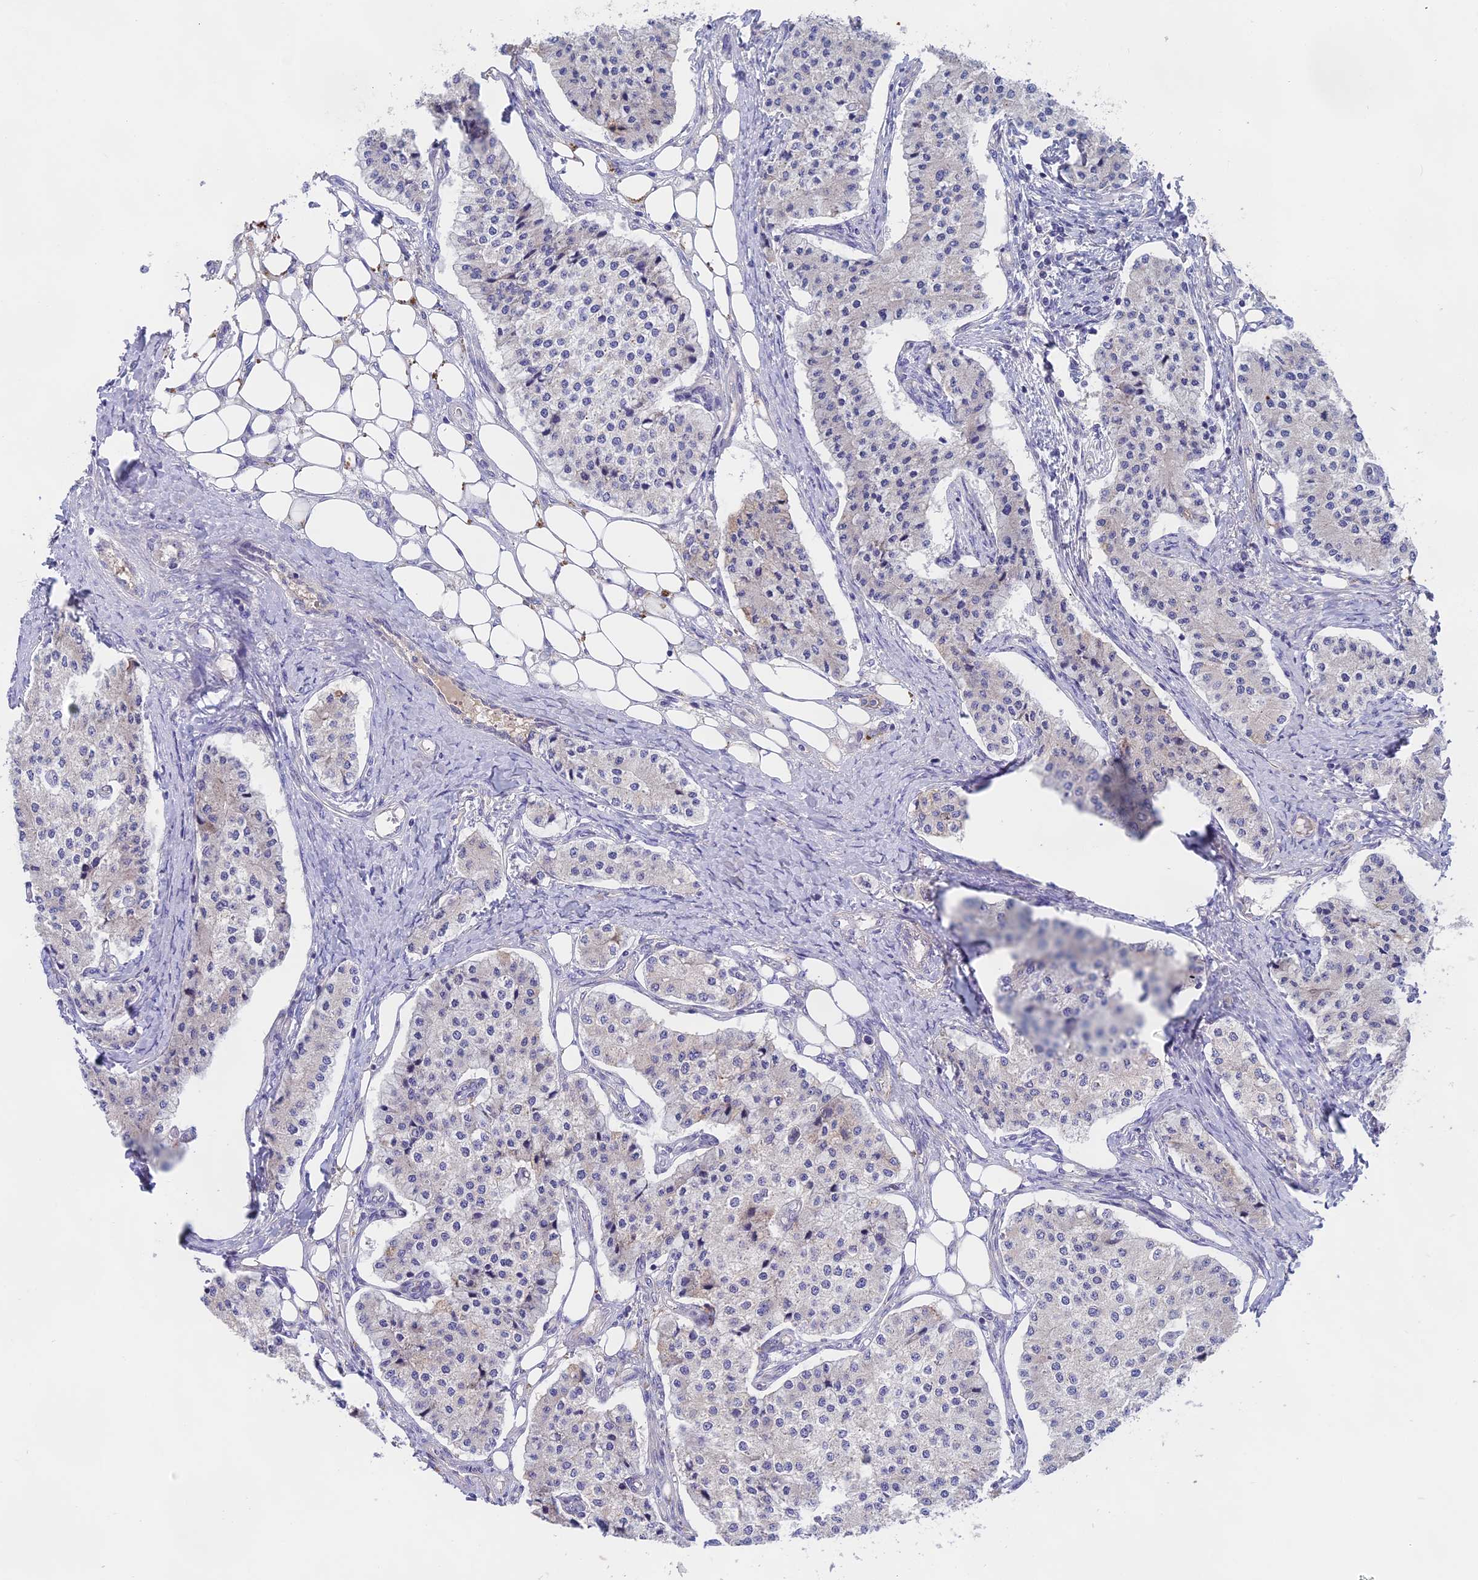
{"staining": {"intensity": "negative", "quantity": "none", "location": "none"}, "tissue": "carcinoid", "cell_type": "Tumor cells", "image_type": "cancer", "snomed": [{"axis": "morphology", "description": "Carcinoid, malignant, NOS"}, {"axis": "topography", "description": "Colon"}], "caption": "IHC of human carcinoid (malignant) reveals no staining in tumor cells.", "gene": "TENT4B", "patient": {"sex": "female", "age": 52}}